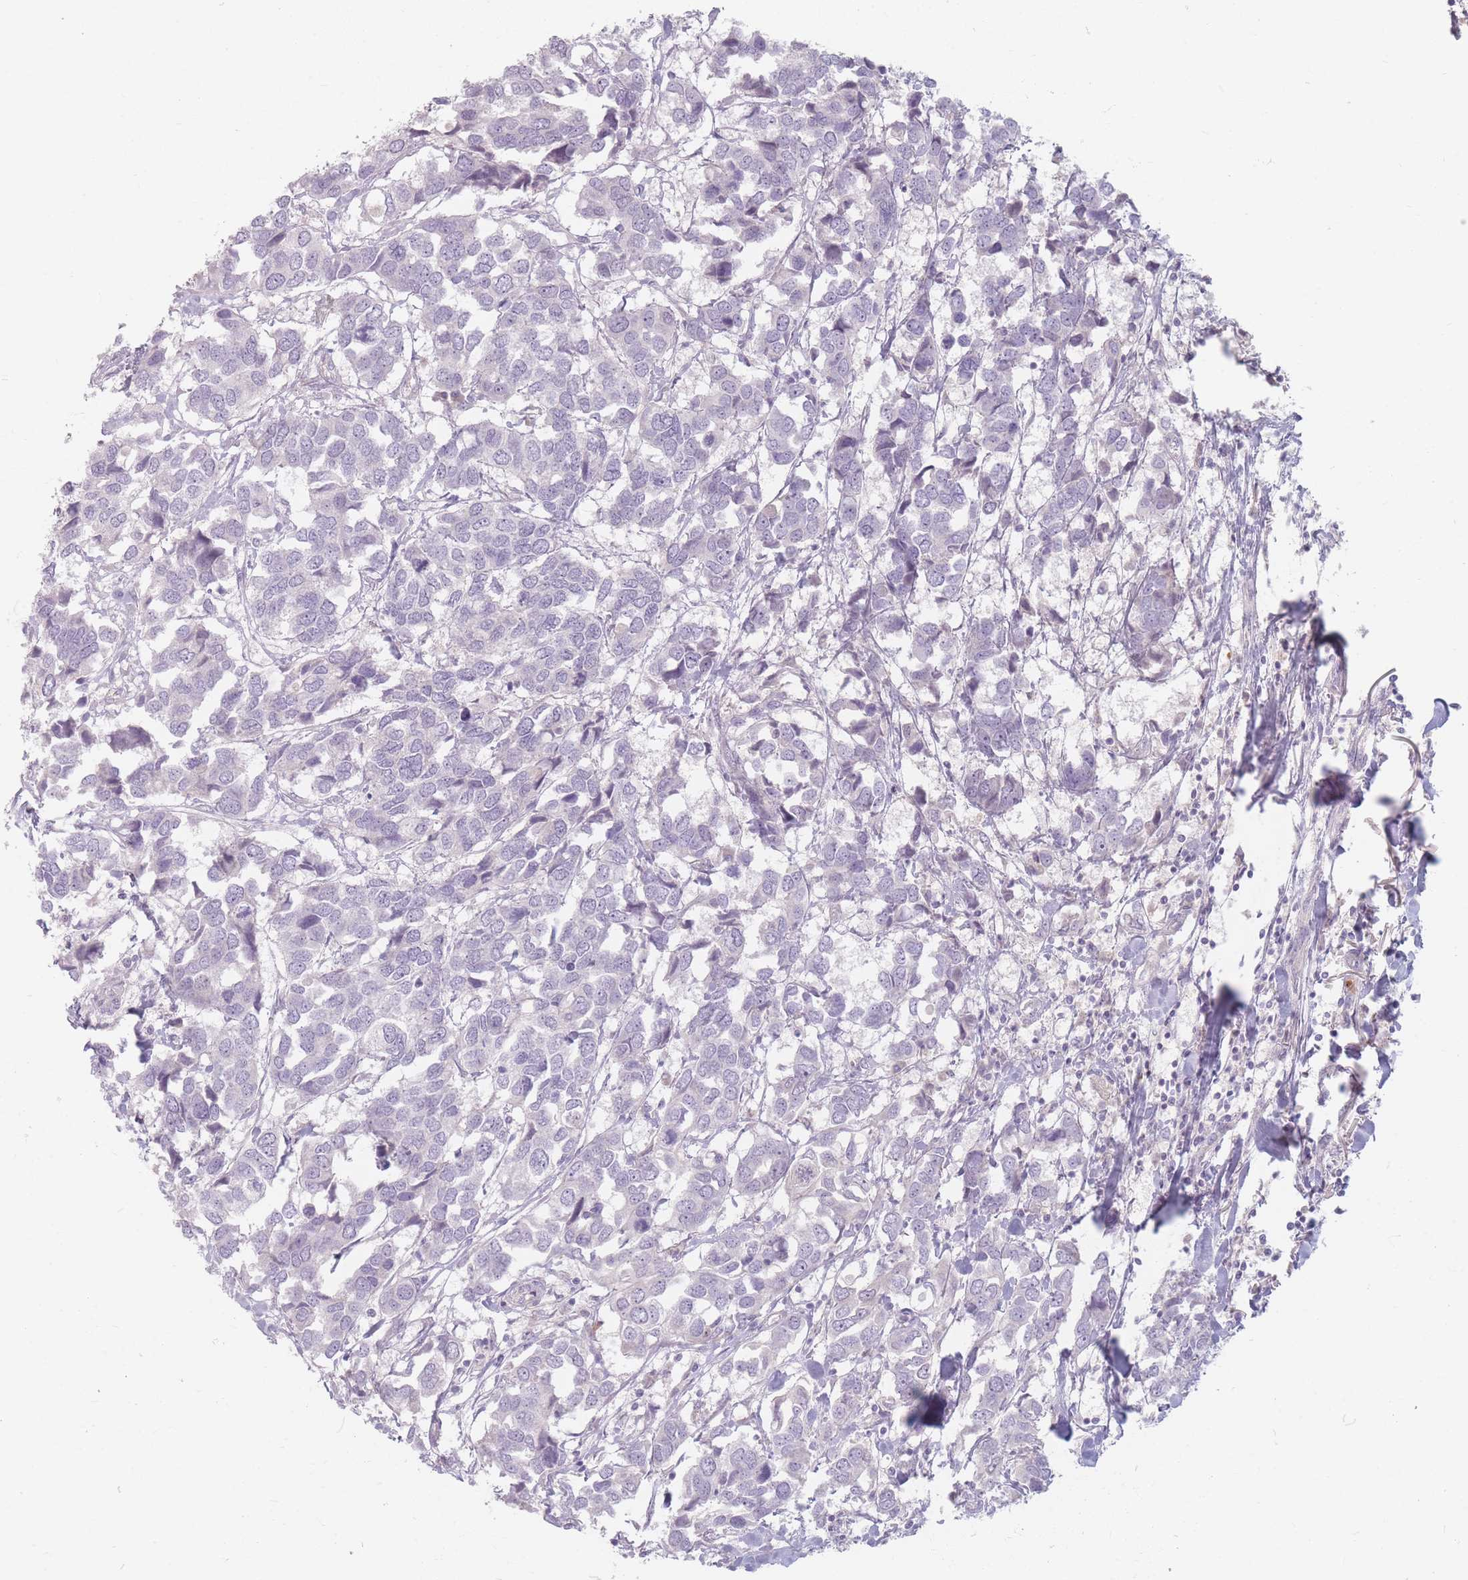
{"staining": {"intensity": "negative", "quantity": "none", "location": "none"}, "tissue": "breast cancer", "cell_type": "Tumor cells", "image_type": "cancer", "snomed": [{"axis": "morphology", "description": "Duct carcinoma"}, {"axis": "topography", "description": "Breast"}], "caption": "Tumor cells show no significant protein staining in breast cancer (invasive ductal carcinoma).", "gene": "CHCHD7", "patient": {"sex": "female", "age": 83}}